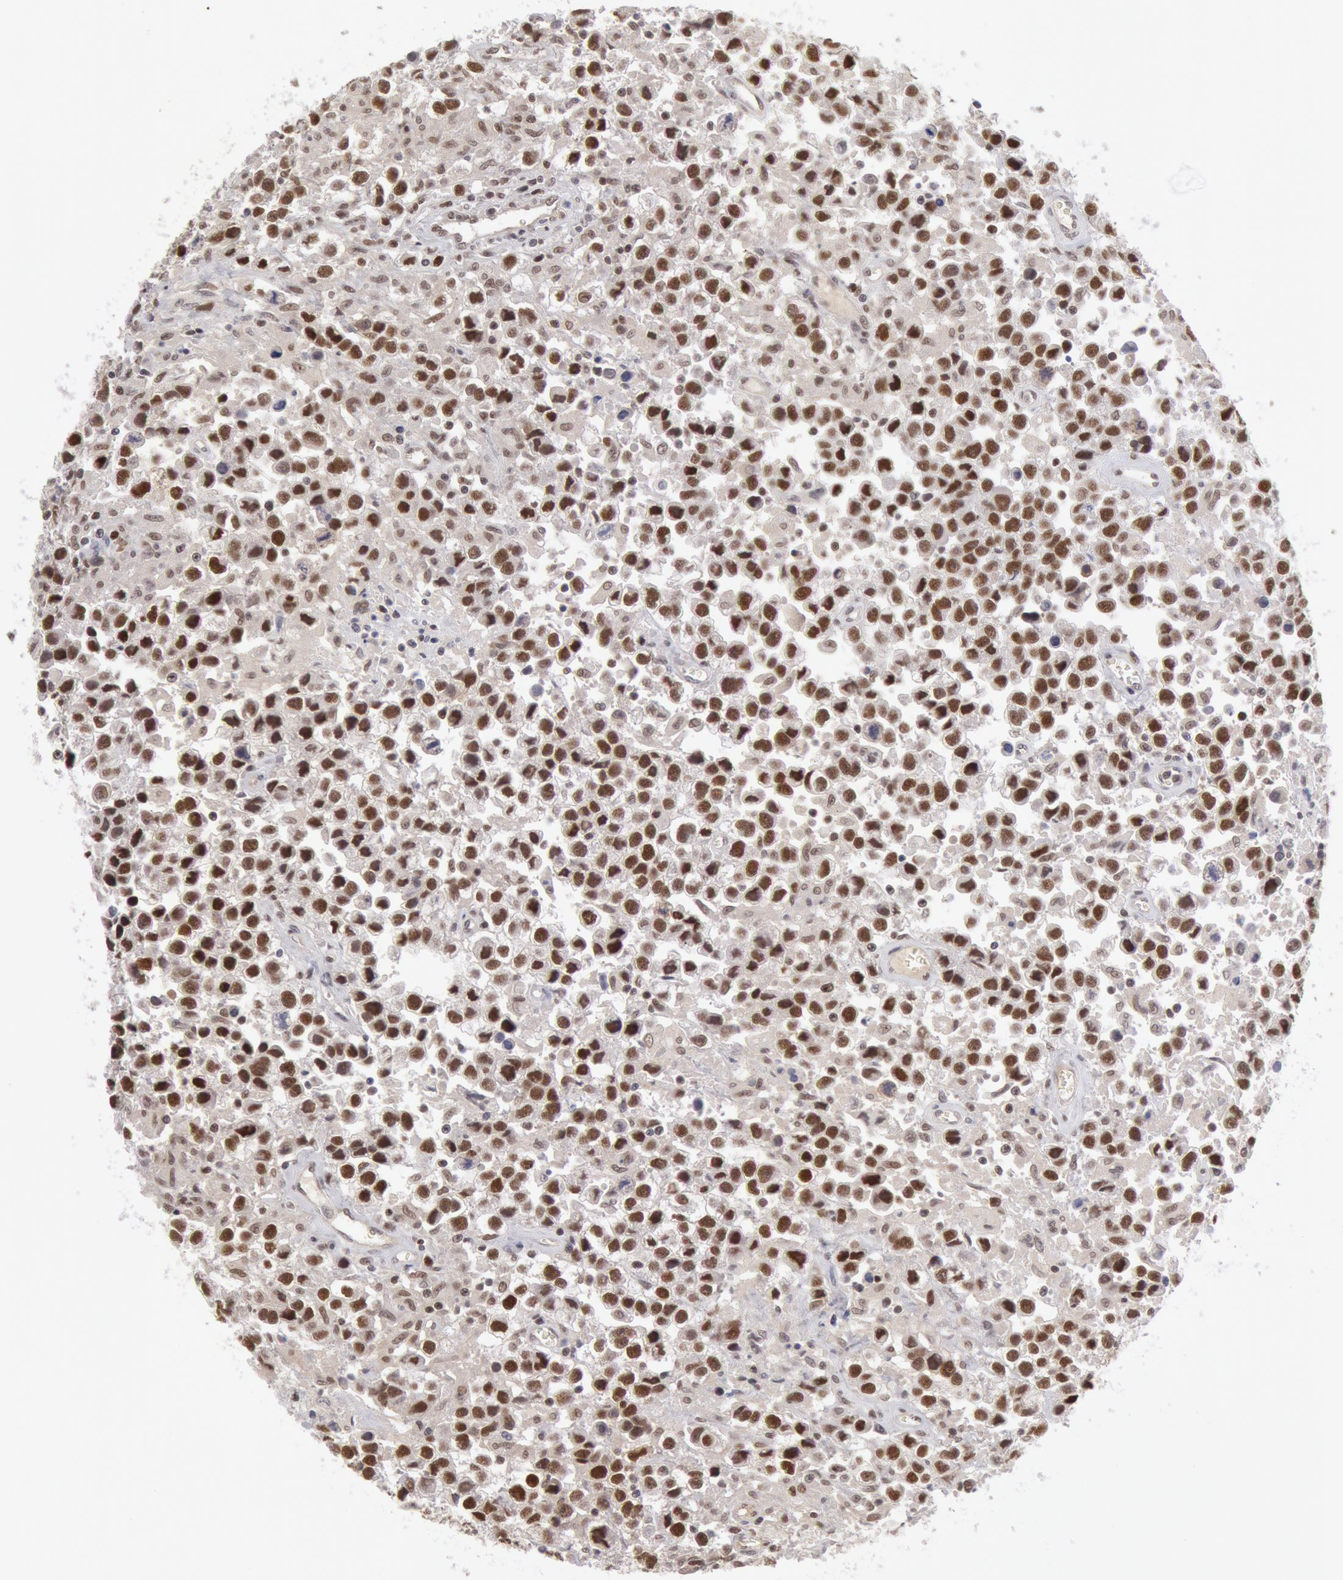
{"staining": {"intensity": "moderate", "quantity": ">75%", "location": "nuclear"}, "tissue": "testis cancer", "cell_type": "Tumor cells", "image_type": "cancer", "snomed": [{"axis": "morphology", "description": "Seminoma, NOS"}, {"axis": "topography", "description": "Testis"}], "caption": "This is an image of immunohistochemistry staining of seminoma (testis), which shows moderate expression in the nuclear of tumor cells.", "gene": "PPP4R3B", "patient": {"sex": "male", "age": 43}}